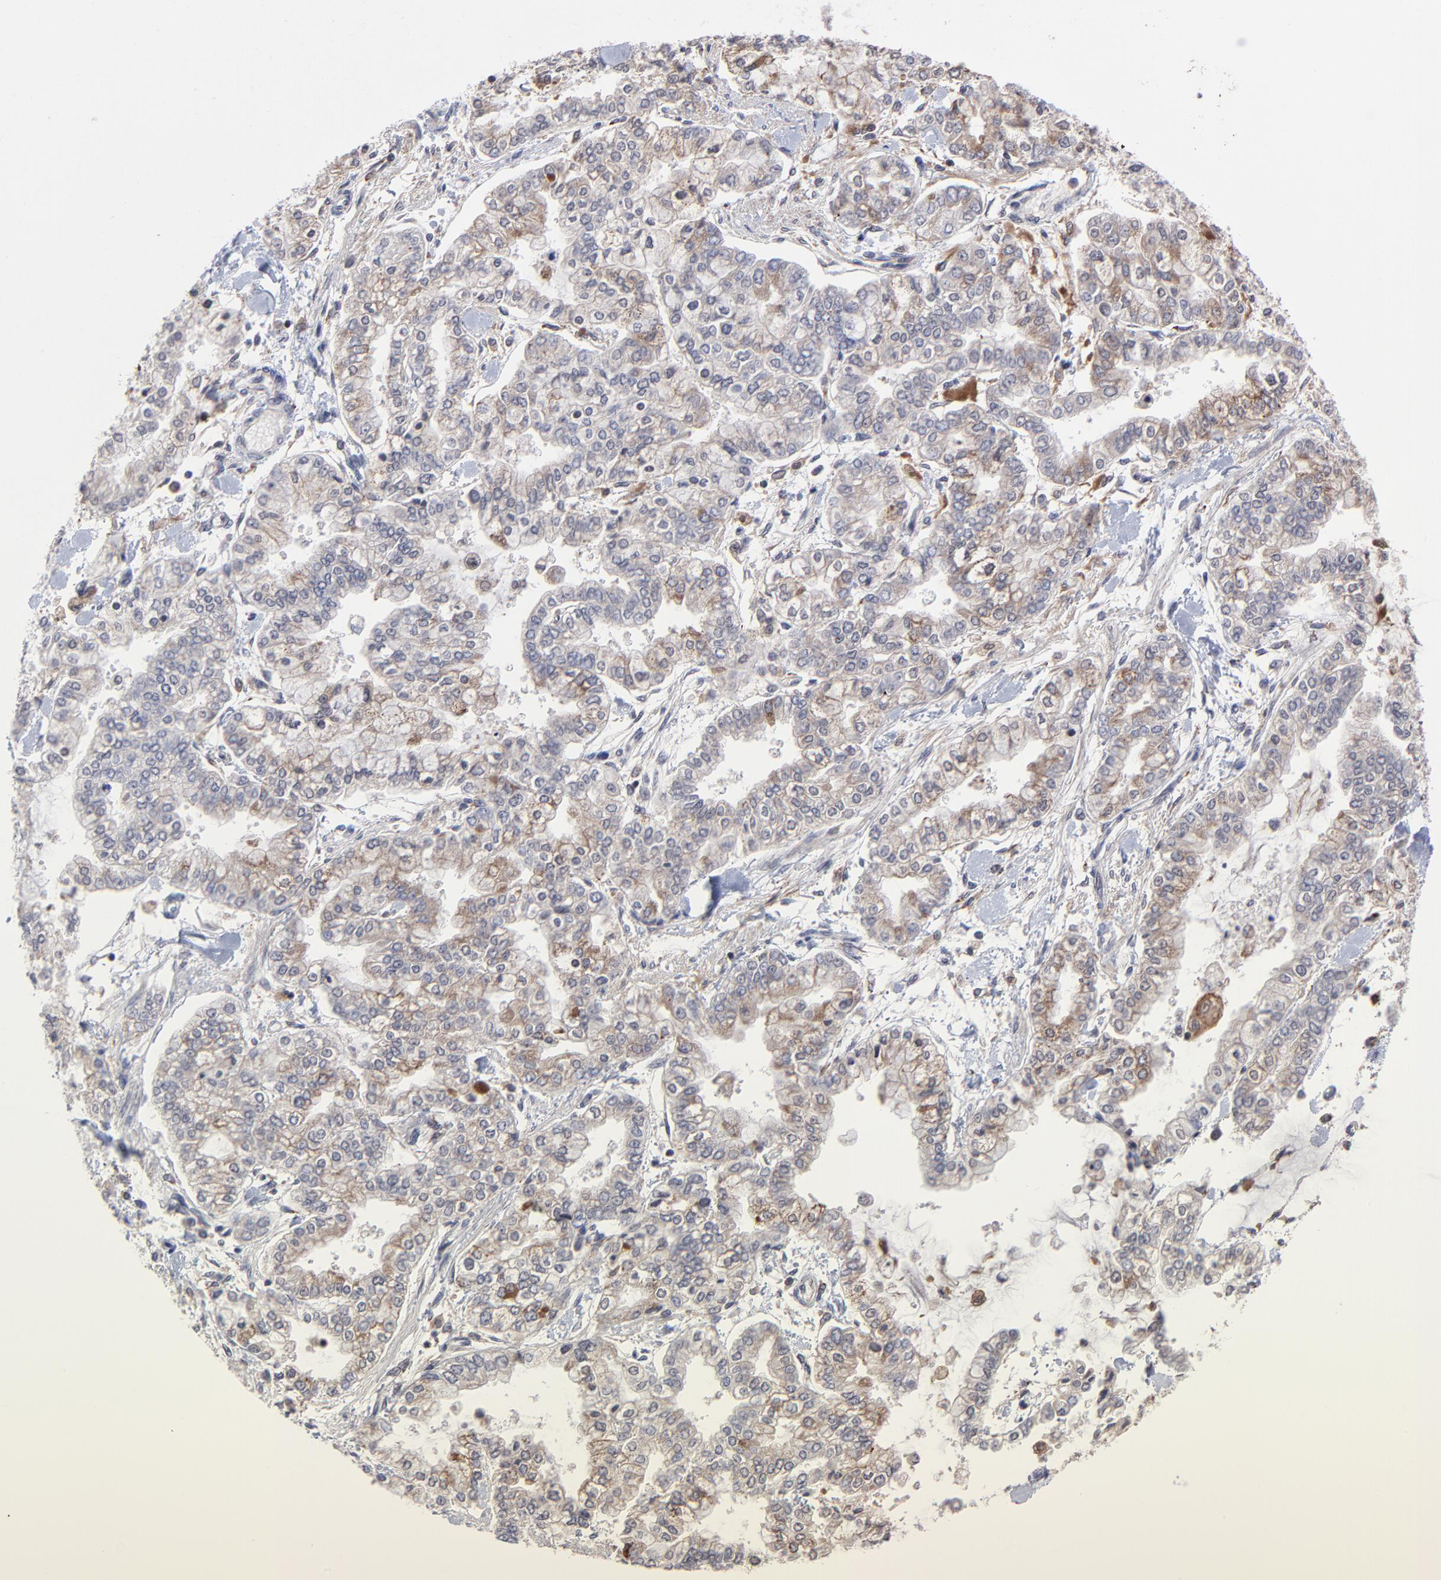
{"staining": {"intensity": "moderate", "quantity": "25%-75%", "location": "cytoplasmic/membranous"}, "tissue": "stomach cancer", "cell_type": "Tumor cells", "image_type": "cancer", "snomed": [{"axis": "morphology", "description": "Normal tissue, NOS"}, {"axis": "morphology", "description": "Adenocarcinoma, NOS"}, {"axis": "topography", "description": "Stomach, upper"}, {"axis": "topography", "description": "Stomach"}], "caption": "Tumor cells demonstrate medium levels of moderate cytoplasmic/membranous positivity in approximately 25%-75% of cells in human stomach cancer (adenocarcinoma).", "gene": "UBE2L6", "patient": {"sex": "male", "age": 76}}